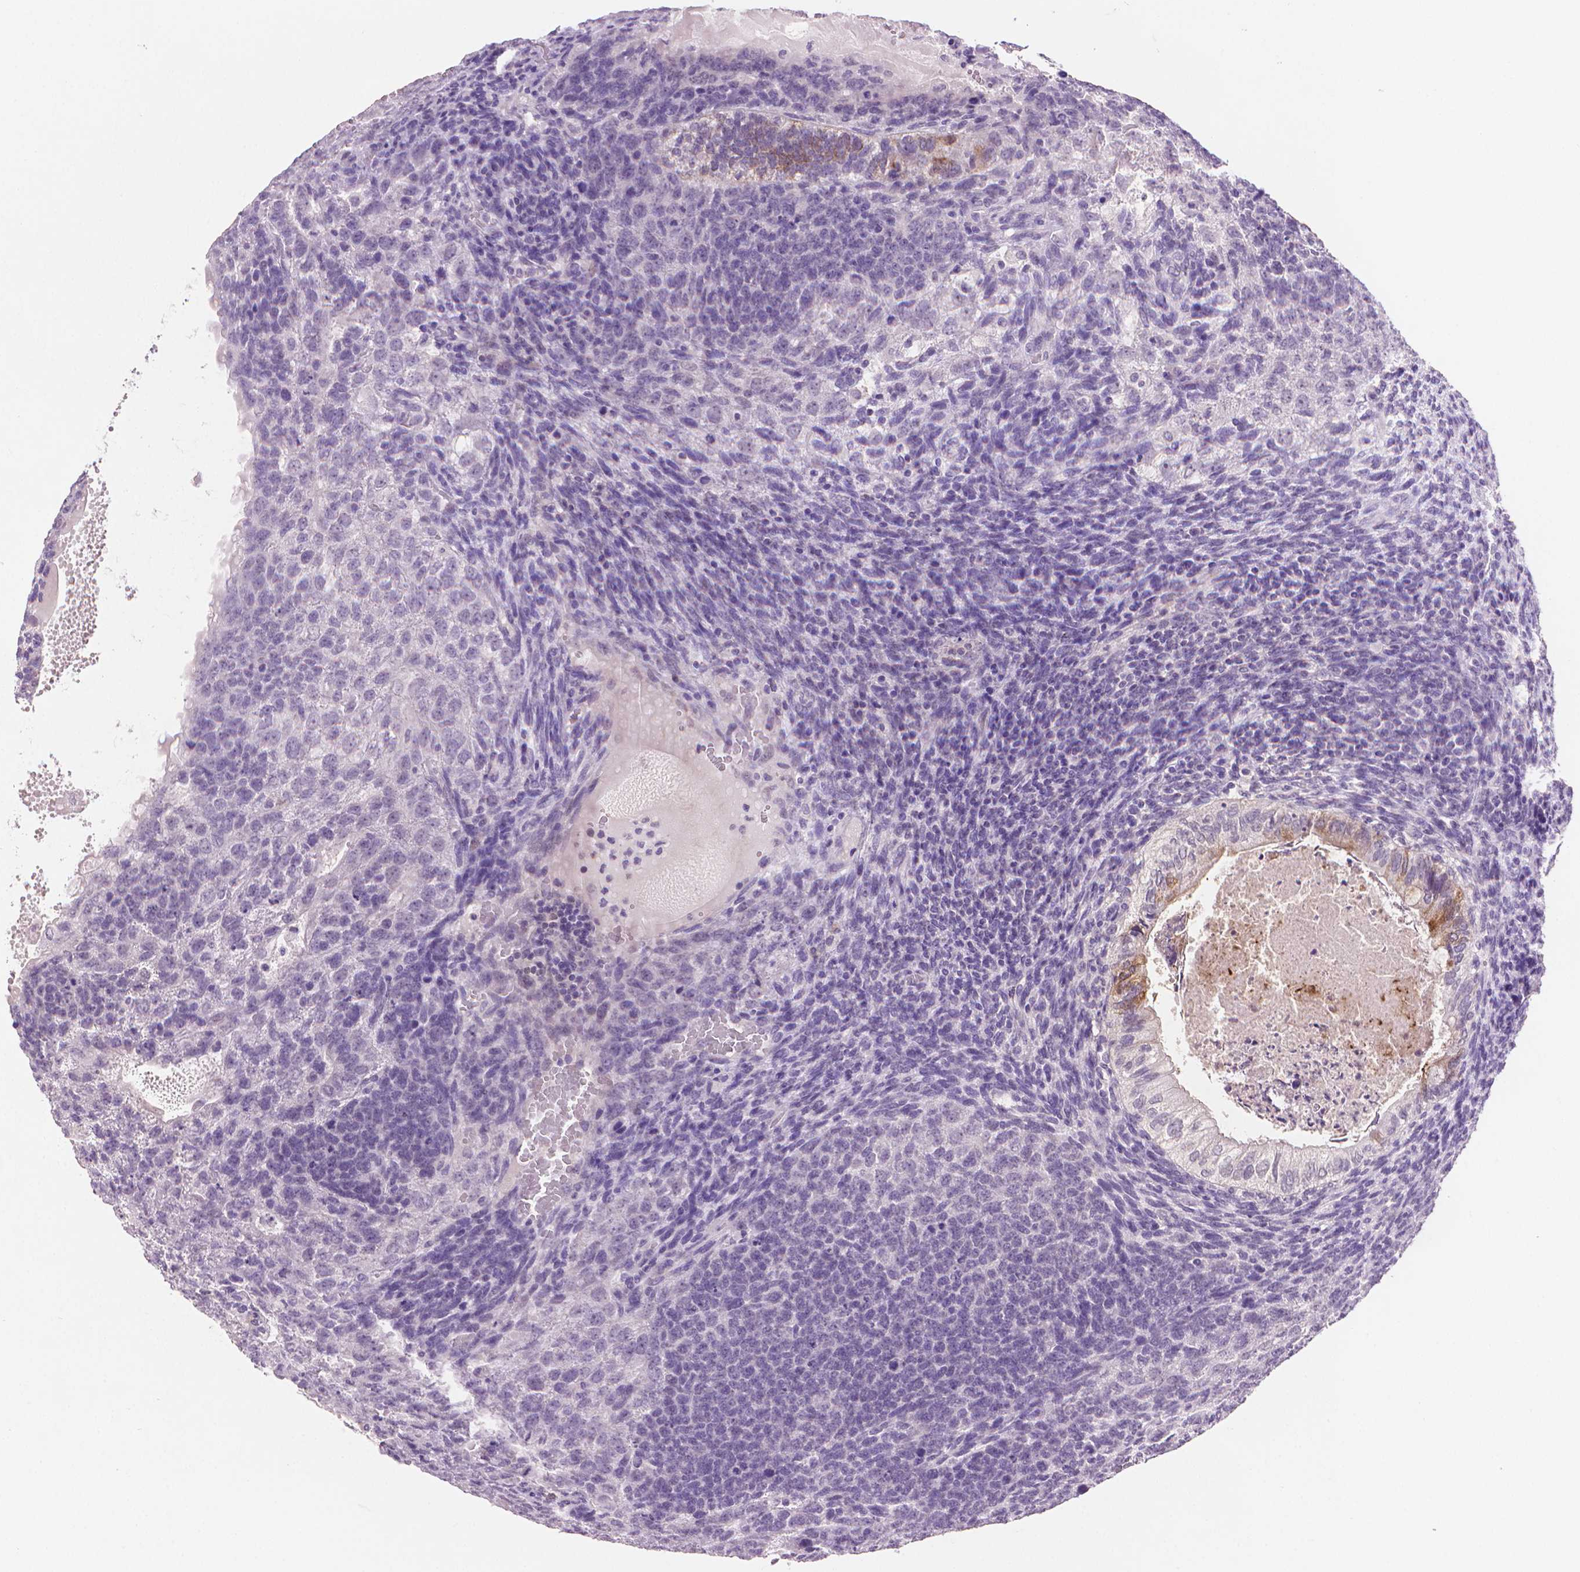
{"staining": {"intensity": "moderate", "quantity": "<25%", "location": "cytoplasmic/membranous"}, "tissue": "testis cancer", "cell_type": "Tumor cells", "image_type": "cancer", "snomed": [{"axis": "morphology", "description": "Normal tissue, NOS"}, {"axis": "morphology", "description": "Carcinoma, Embryonal, NOS"}, {"axis": "topography", "description": "Testis"}, {"axis": "topography", "description": "Epididymis"}], "caption": "Protein analysis of embryonal carcinoma (testis) tissue displays moderate cytoplasmic/membranous expression in about <25% of tumor cells.", "gene": "MUC1", "patient": {"sex": "male", "age": 23}}